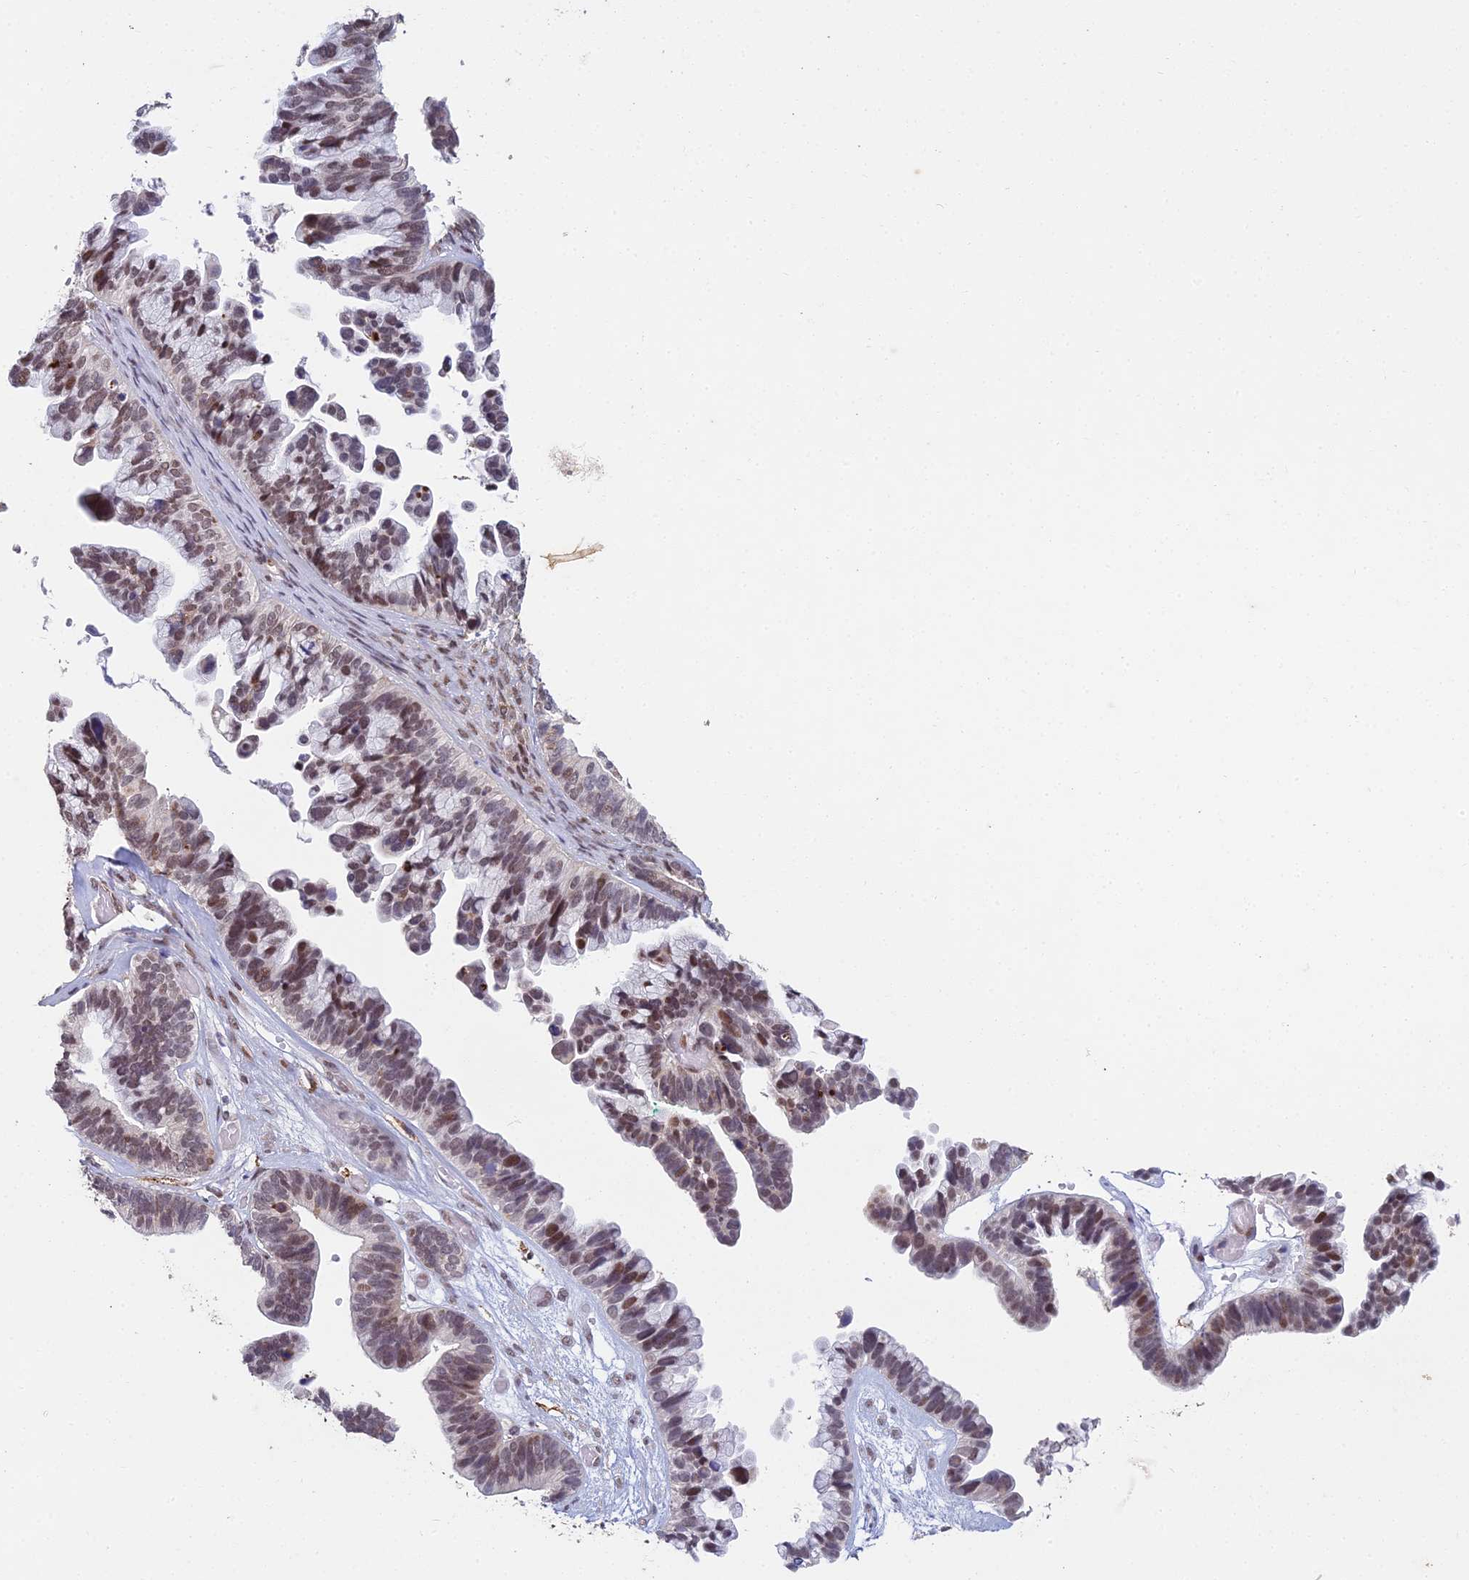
{"staining": {"intensity": "moderate", "quantity": "25%-75%", "location": "nuclear"}, "tissue": "ovarian cancer", "cell_type": "Tumor cells", "image_type": "cancer", "snomed": [{"axis": "morphology", "description": "Cystadenocarcinoma, serous, NOS"}, {"axis": "topography", "description": "Ovary"}], "caption": "Moderate nuclear positivity for a protein is present in approximately 25%-75% of tumor cells of ovarian cancer (serous cystadenocarcinoma) using immunohistochemistry.", "gene": "ABHD17A", "patient": {"sex": "female", "age": 56}}